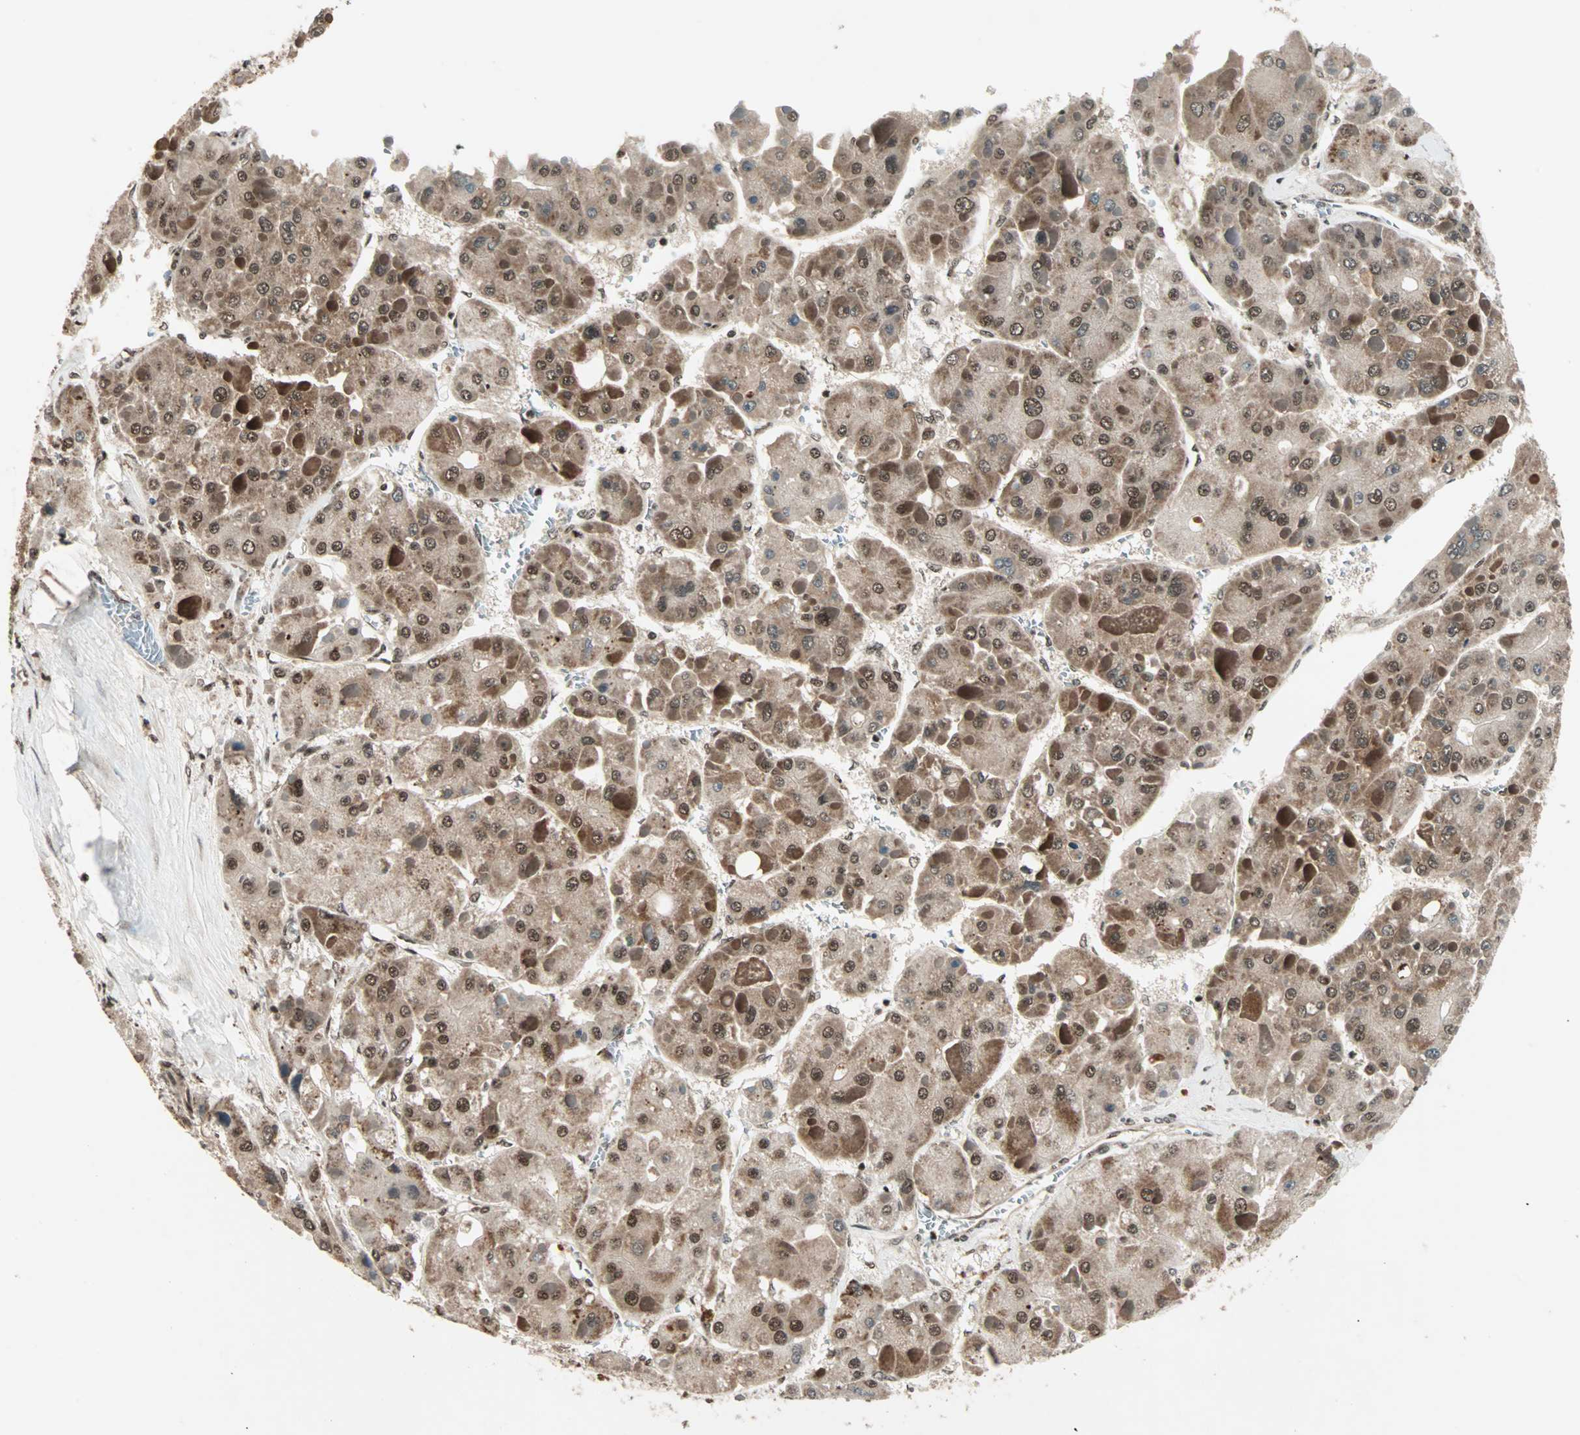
{"staining": {"intensity": "moderate", "quantity": ">75%", "location": "cytoplasmic/membranous,nuclear"}, "tissue": "liver cancer", "cell_type": "Tumor cells", "image_type": "cancer", "snomed": [{"axis": "morphology", "description": "Carcinoma, Hepatocellular, NOS"}, {"axis": "topography", "description": "Liver"}], "caption": "Liver cancer tissue demonstrates moderate cytoplasmic/membranous and nuclear expression in approximately >75% of tumor cells, visualized by immunohistochemistry.", "gene": "ZNF44", "patient": {"sex": "female", "age": 73}}